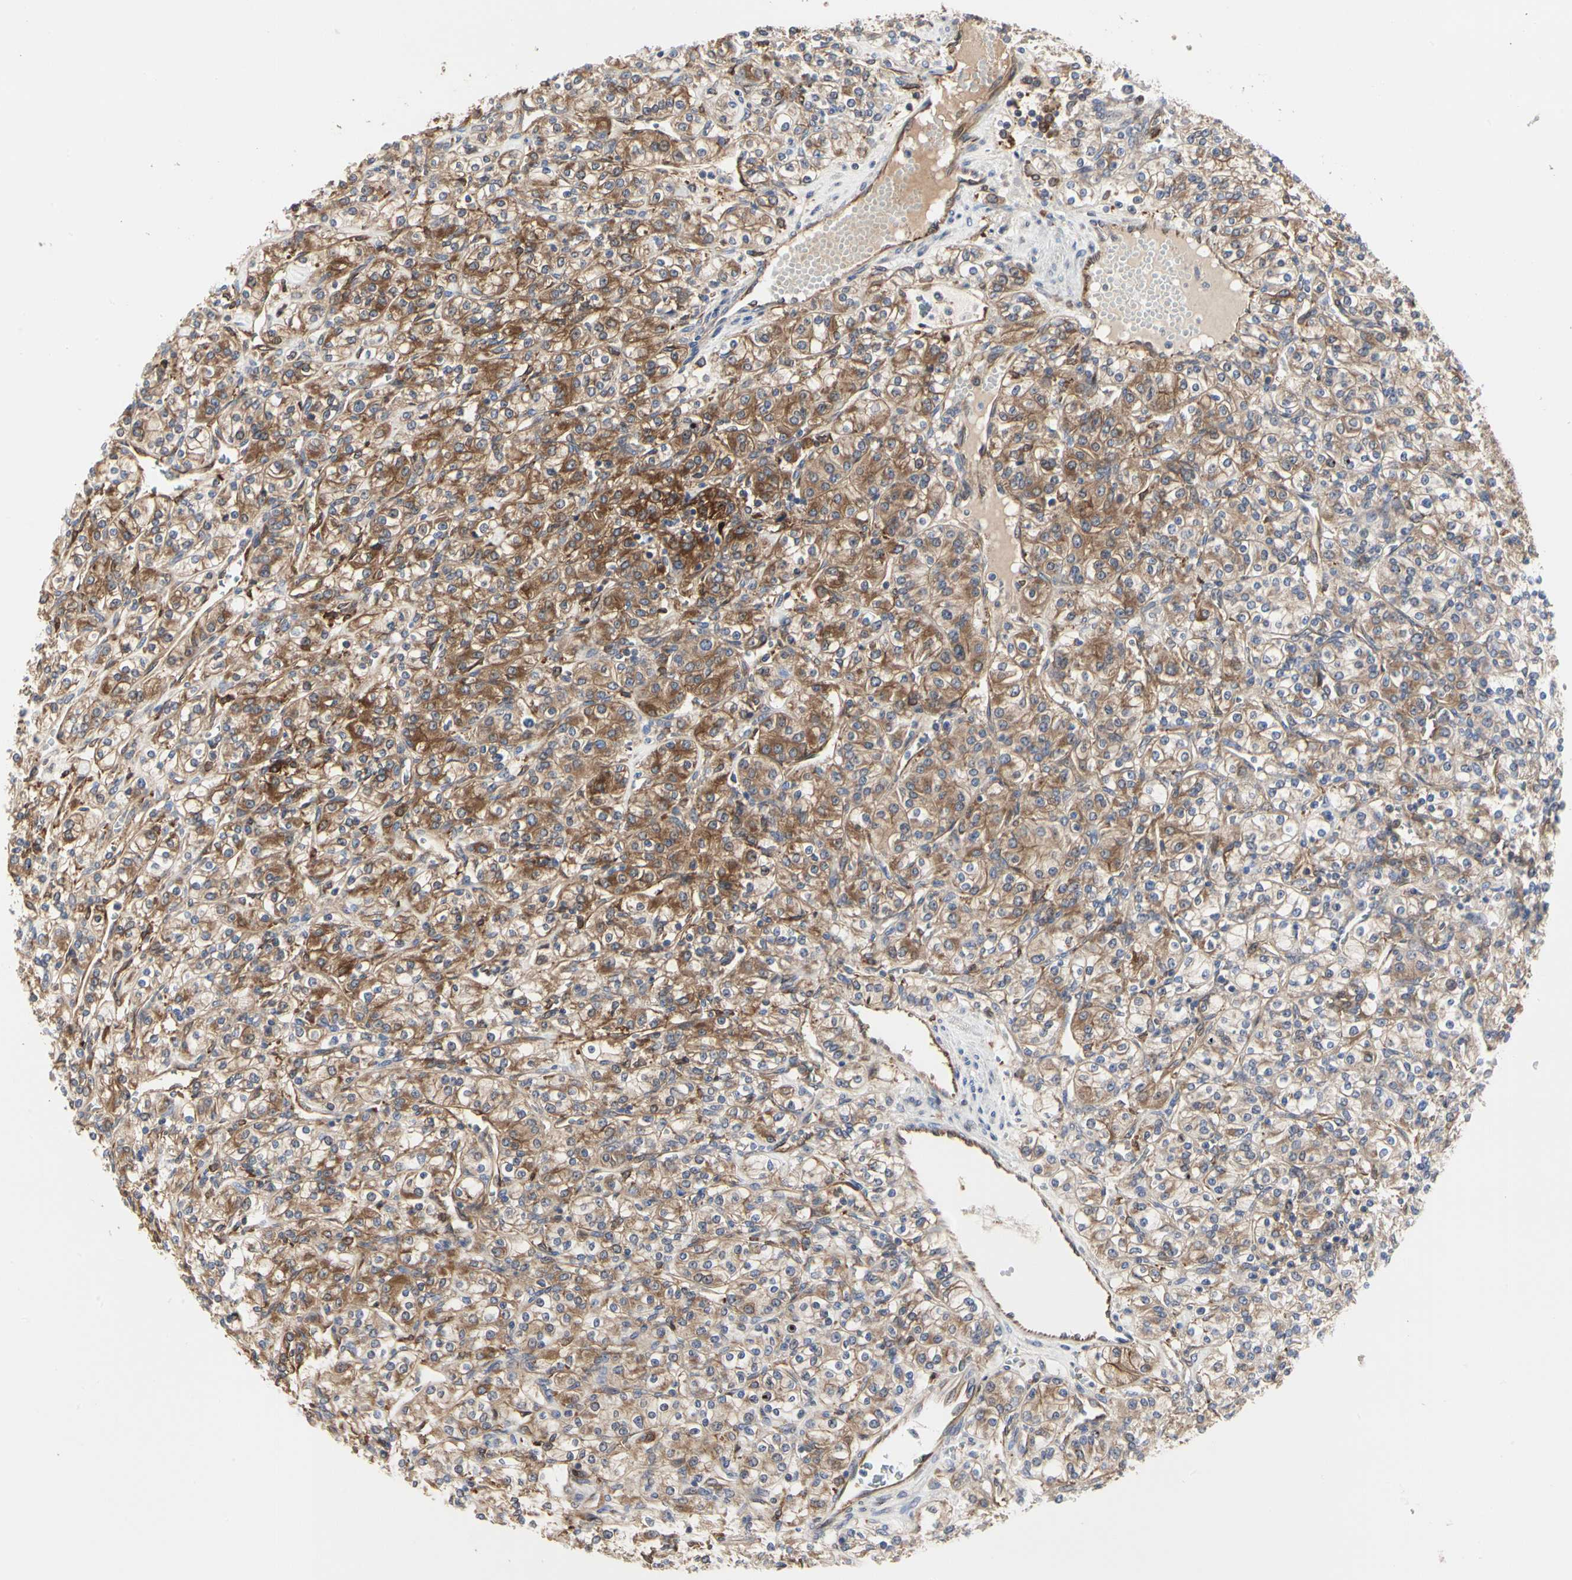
{"staining": {"intensity": "moderate", "quantity": ">75%", "location": "cytoplasmic/membranous"}, "tissue": "renal cancer", "cell_type": "Tumor cells", "image_type": "cancer", "snomed": [{"axis": "morphology", "description": "Adenocarcinoma, NOS"}, {"axis": "topography", "description": "Kidney"}], "caption": "Immunohistochemical staining of renal cancer (adenocarcinoma) reveals moderate cytoplasmic/membranous protein staining in approximately >75% of tumor cells.", "gene": "C3orf52", "patient": {"sex": "male", "age": 77}}